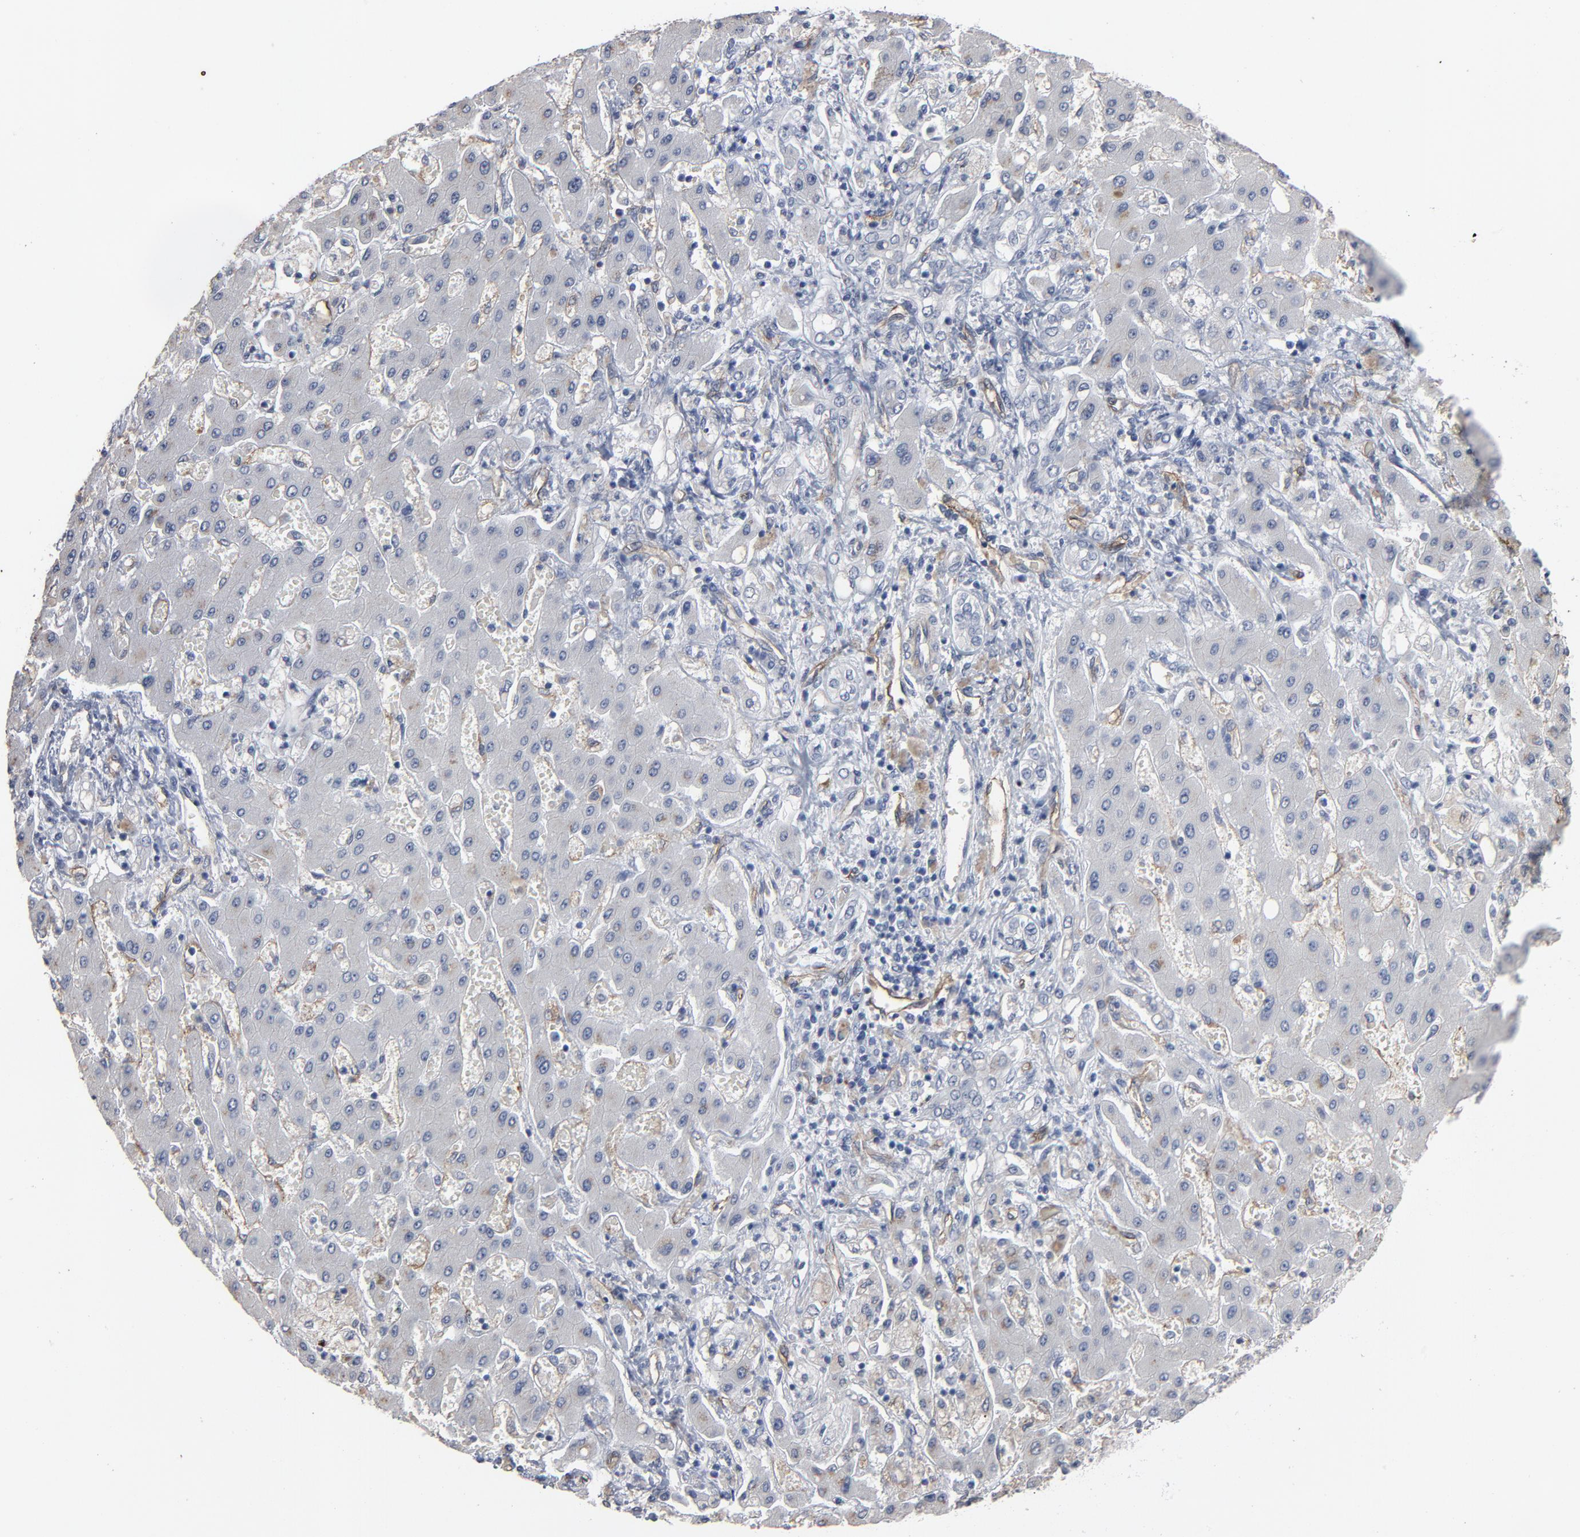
{"staining": {"intensity": "negative", "quantity": "none", "location": "none"}, "tissue": "liver cancer", "cell_type": "Tumor cells", "image_type": "cancer", "snomed": [{"axis": "morphology", "description": "Cholangiocarcinoma"}, {"axis": "topography", "description": "Liver"}], "caption": "This is an immunohistochemistry (IHC) micrograph of cholangiocarcinoma (liver). There is no positivity in tumor cells.", "gene": "KDR", "patient": {"sex": "male", "age": 50}}